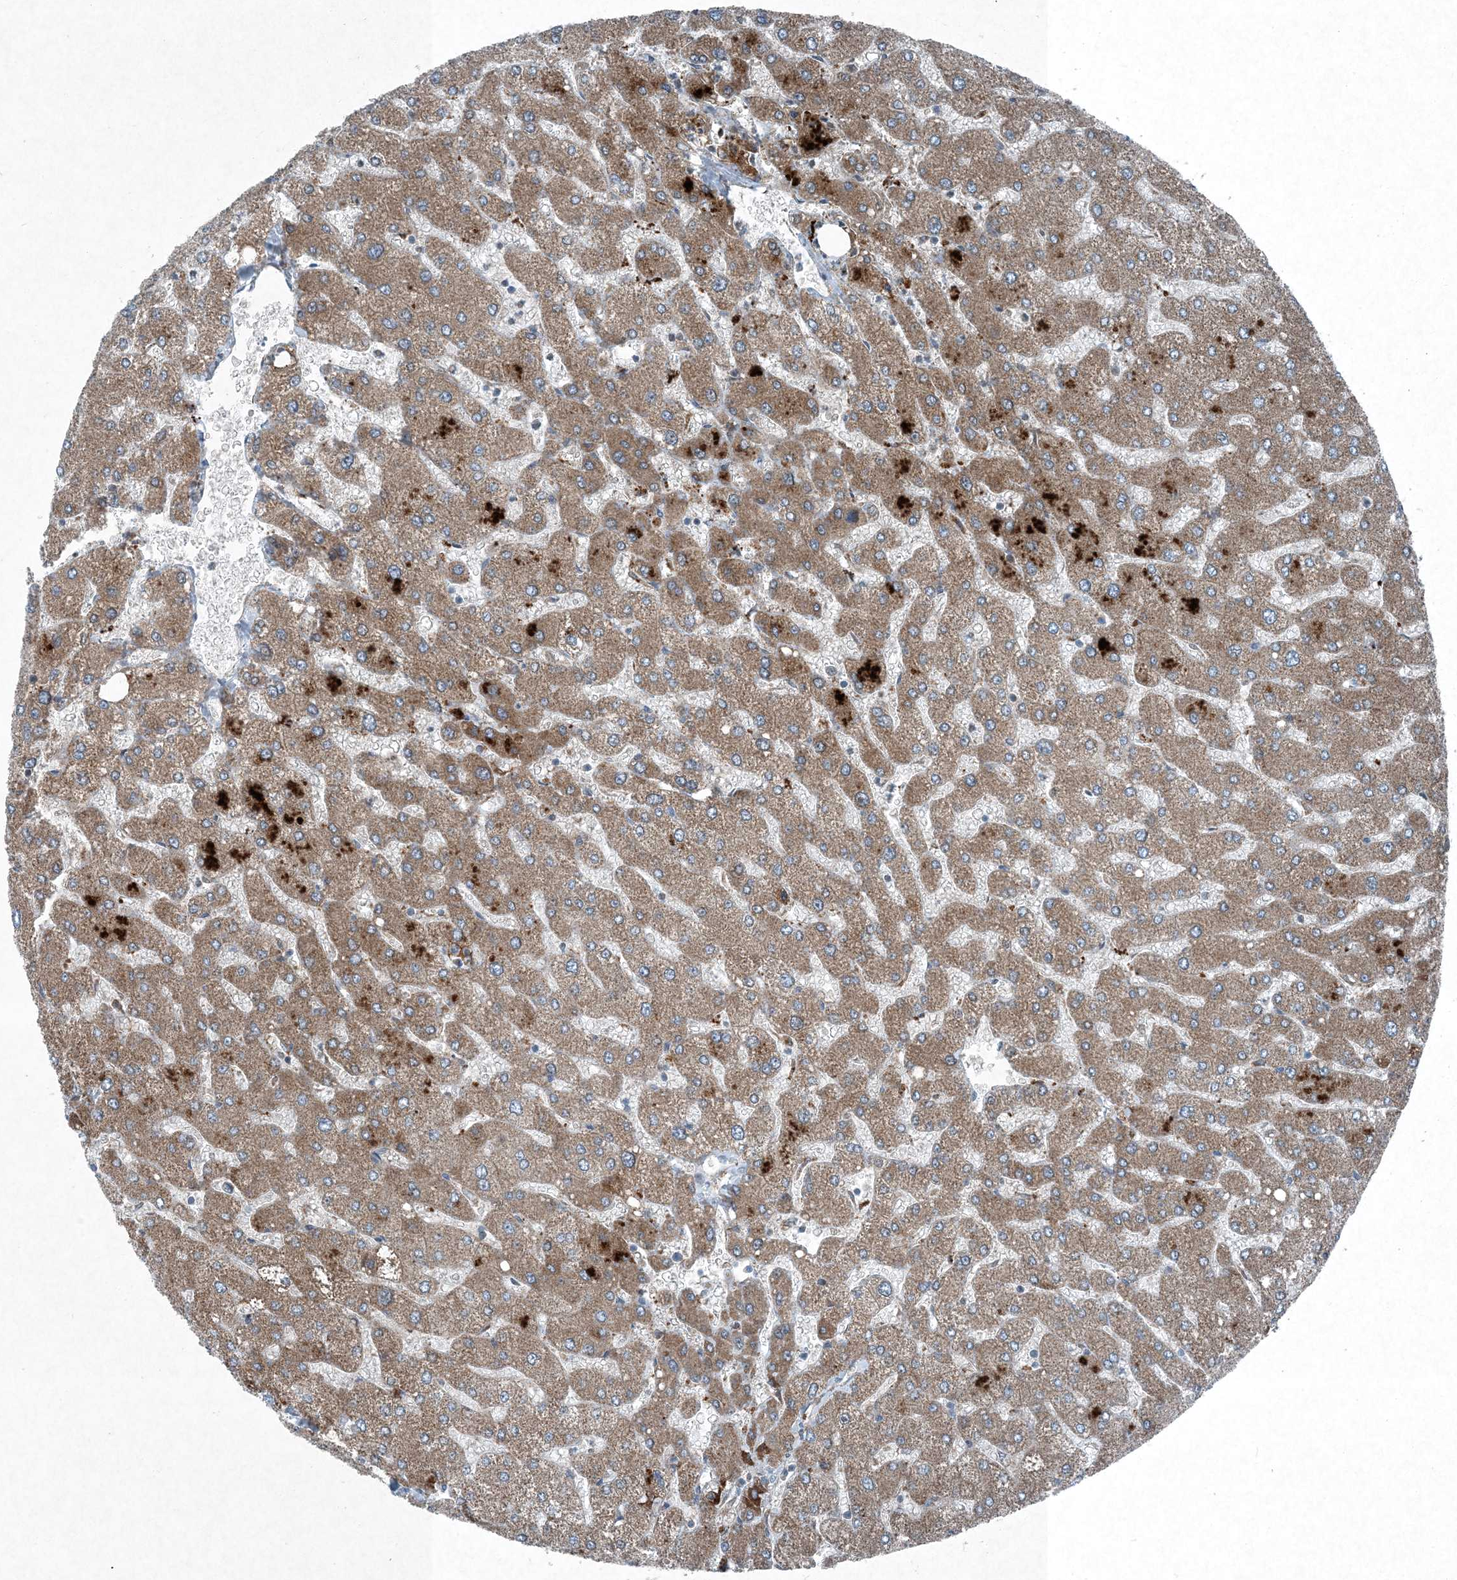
{"staining": {"intensity": "negative", "quantity": "none", "location": "none"}, "tissue": "liver", "cell_type": "Cholangiocytes", "image_type": "normal", "snomed": [{"axis": "morphology", "description": "Normal tissue, NOS"}, {"axis": "topography", "description": "Liver"}], "caption": "IHC of benign liver demonstrates no staining in cholangiocytes. (DAB immunohistochemistry (IHC) with hematoxylin counter stain).", "gene": "APOM", "patient": {"sex": "male", "age": 55}}